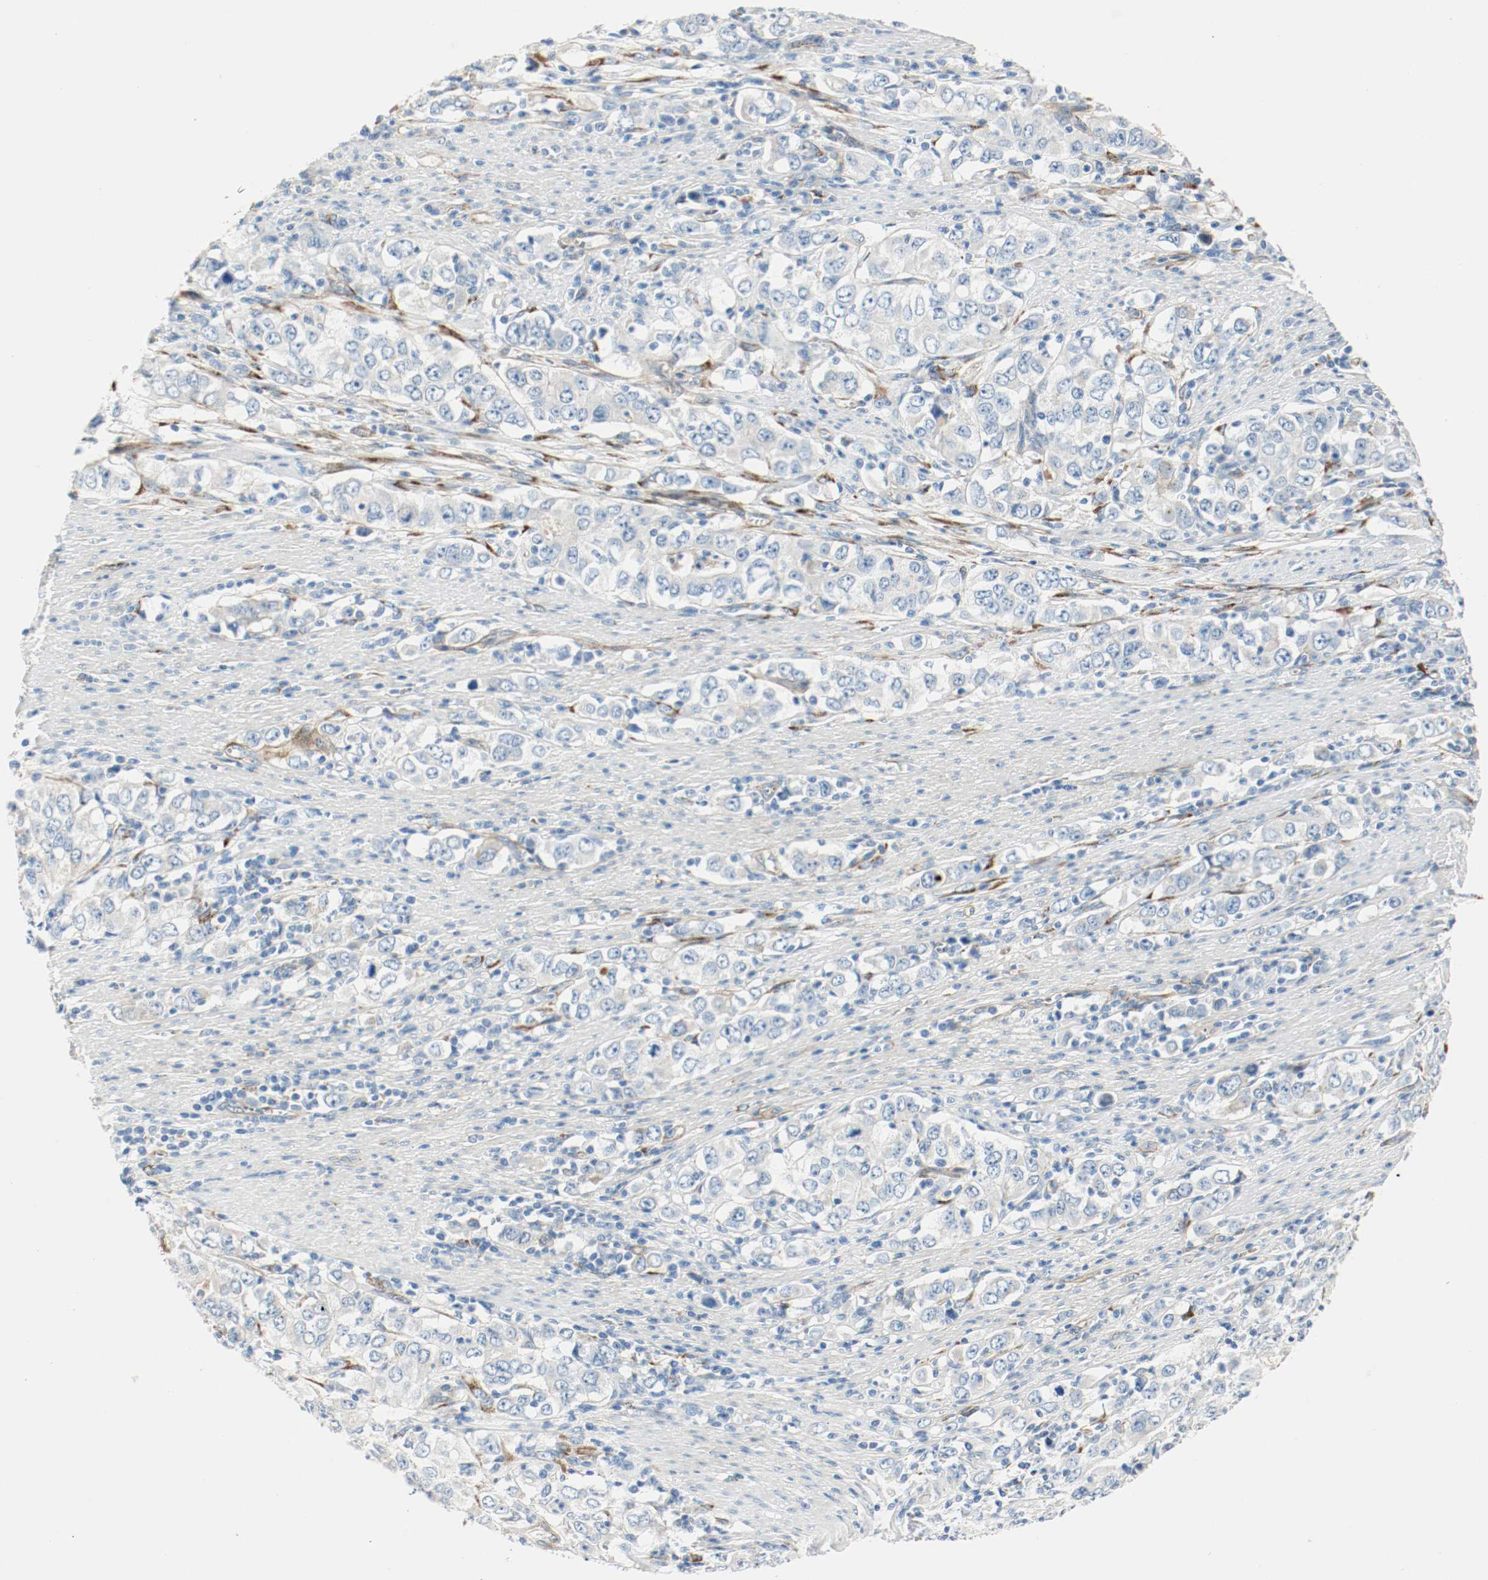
{"staining": {"intensity": "negative", "quantity": "none", "location": "none"}, "tissue": "stomach cancer", "cell_type": "Tumor cells", "image_type": "cancer", "snomed": [{"axis": "morphology", "description": "Adenocarcinoma, NOS"}, {"axis": "topography", "description": "Stomach, lower"}], "caption": "Immunohistochemical staining of stomach cancer demonstrates no significant expression in tumor cells.", "gene": "LAMB1", "patient": {"sex": "female", "age": 72}}